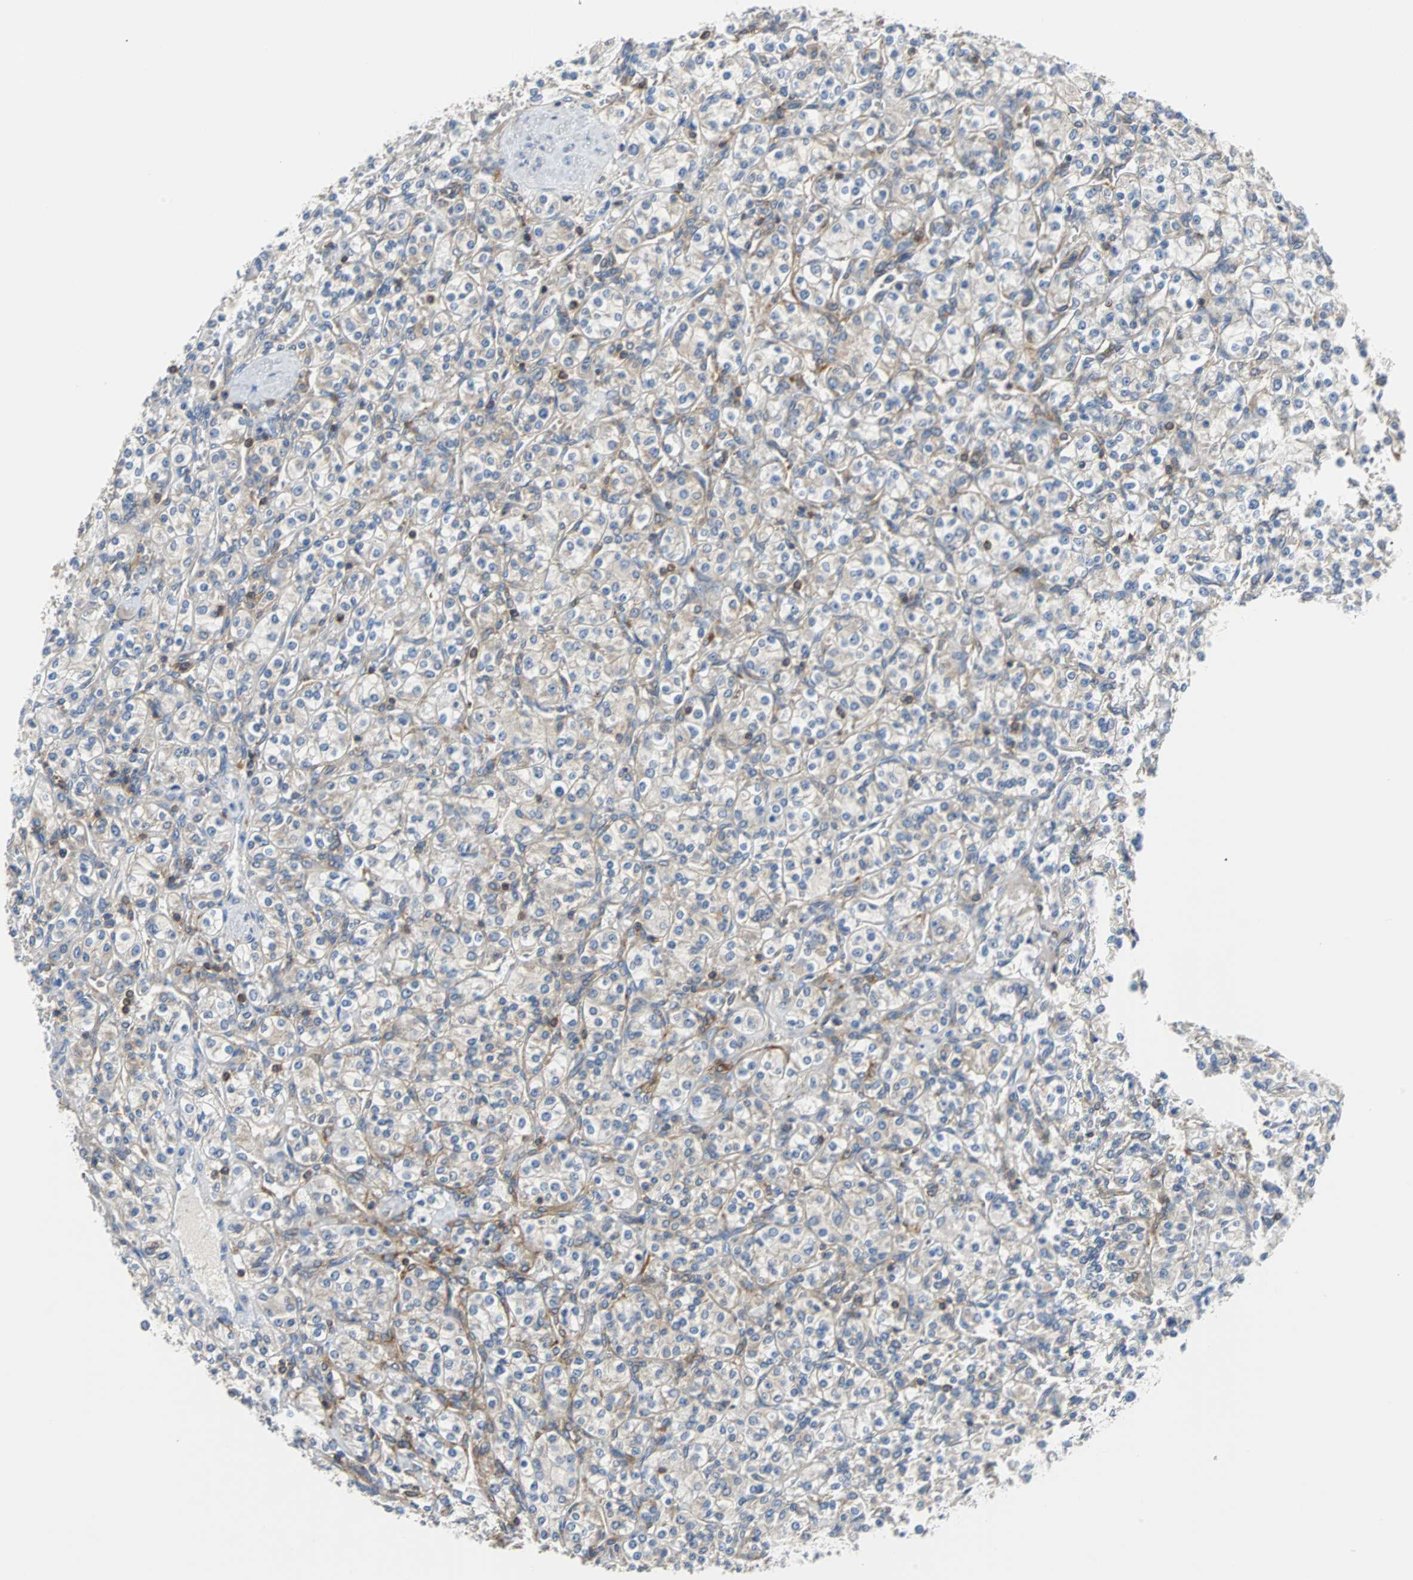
{"staining": {"intensity": "negative", "quantity": "none", "location": "none"}, "tissue": "renal cancer", "cell_type": "Tumor cells", "image_type": "cancer", "snomed": [{"axis": "morphology", "description": "Adenocarcinoma, NOS"}, {"axis": "topography", "description": "Kidney"}], "caption": "This micrograph is of renal cancer stained with immunohistochemistry (IHC) to label a protein in brown with the nuclei are counter-stained blue. There is no staining in tumor cells.", "gene": "TSC22D4", "patient": {"sex": "male", "age": 77}}